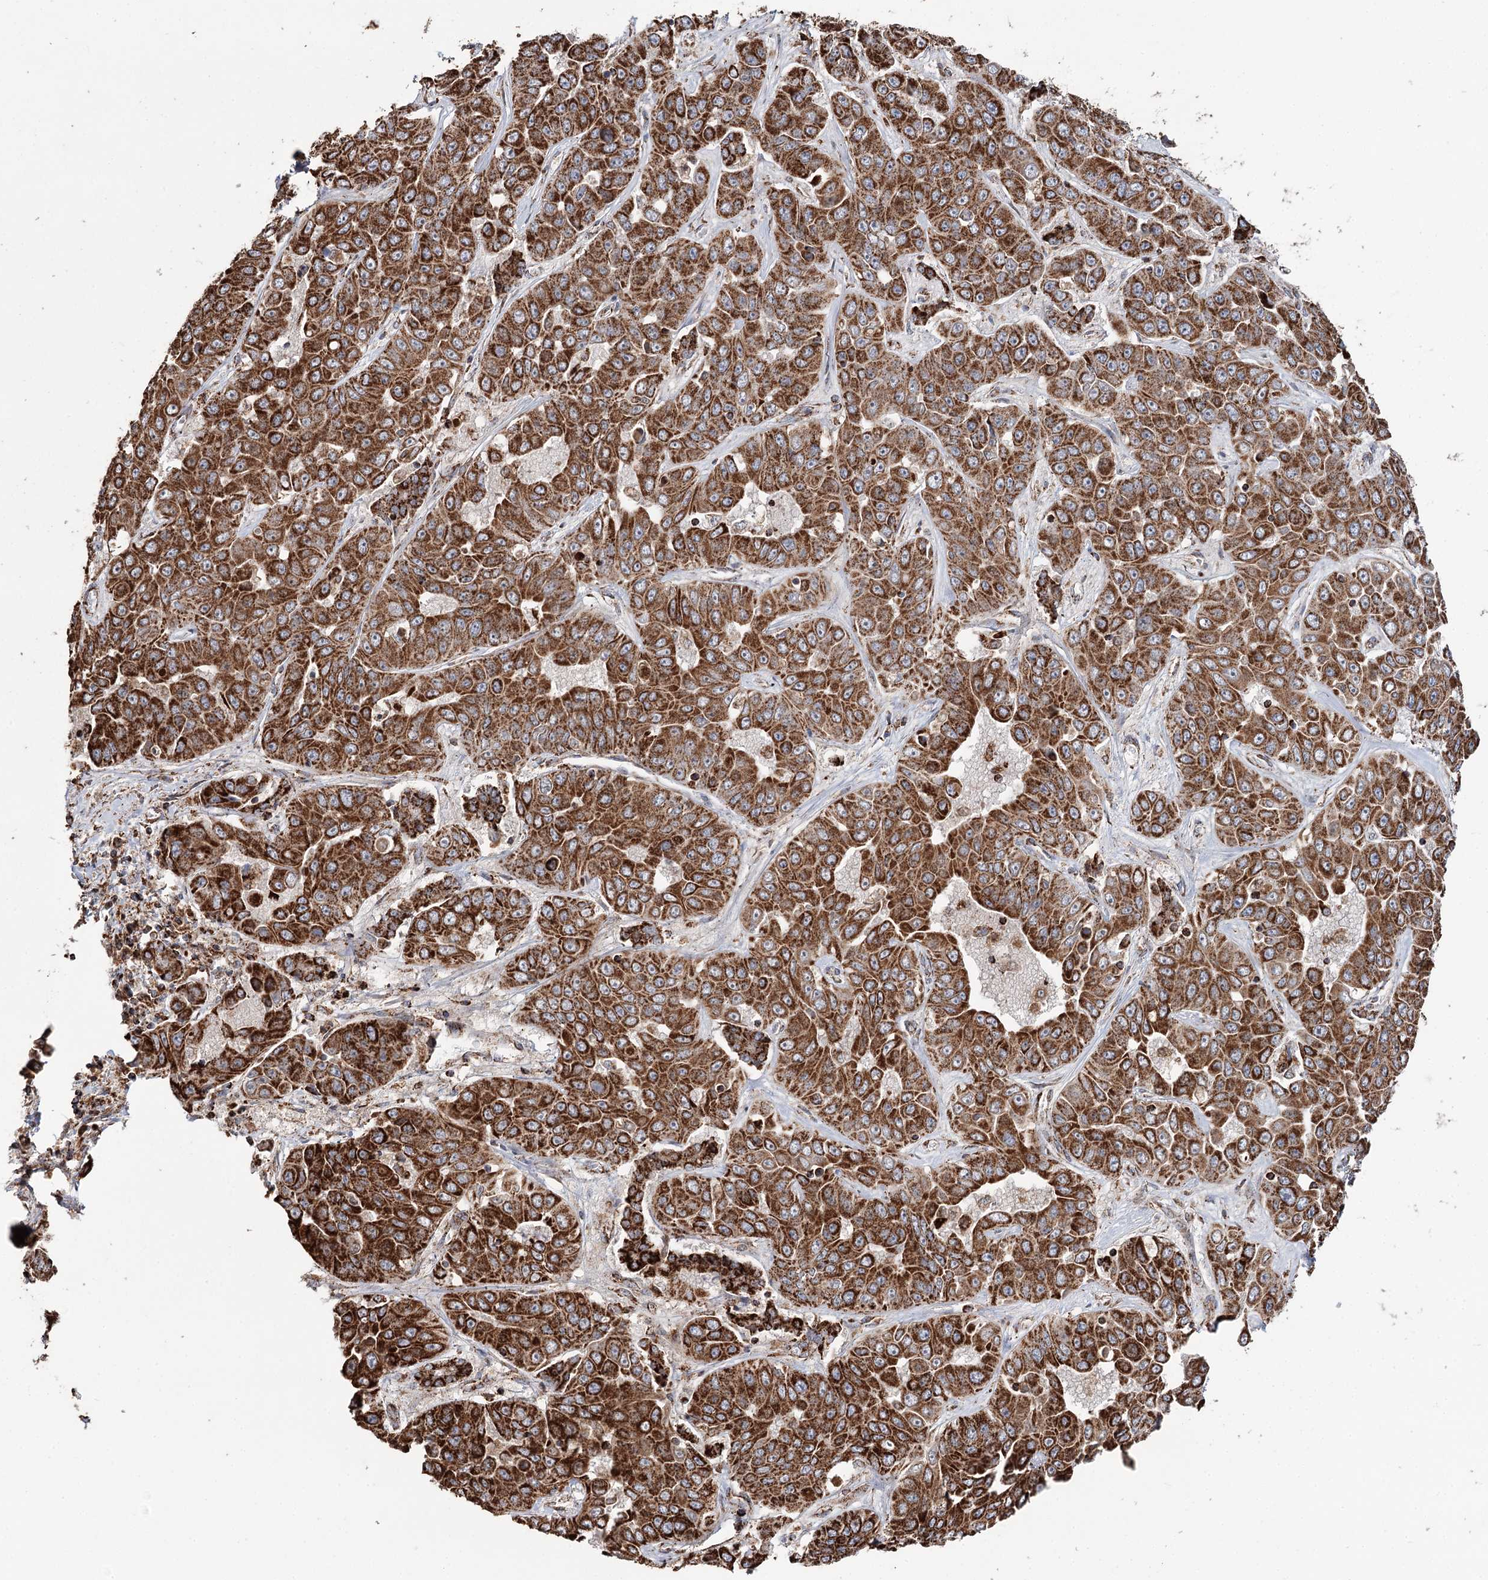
{"staining": {"intensity": "strong", "quantity": ">75%", "location": "cytoplasmic/membranous"}, "tissue": "liver cancer", "cell_type": "Tumor cells", "image_type": "cancer", "snomed": [{"axis": "morphology", "description": "Cholangiocarcinoma"}, {"axis": "topography", "description": "Liver"}], "caption": "Immunohistochemical staining of human liver cancer (cholangiocarcinoma) demonstrates high levels of strong cytoplasmic/membranous protein positivity in about >75% of tumor cells. The protein of interest is stained brown, and the nuclei are stained in blue (DAB IHC with brightfield microscopy, high magnification).", "gene": "APH1A", "patient": {"sex": "female", "age": 52}}